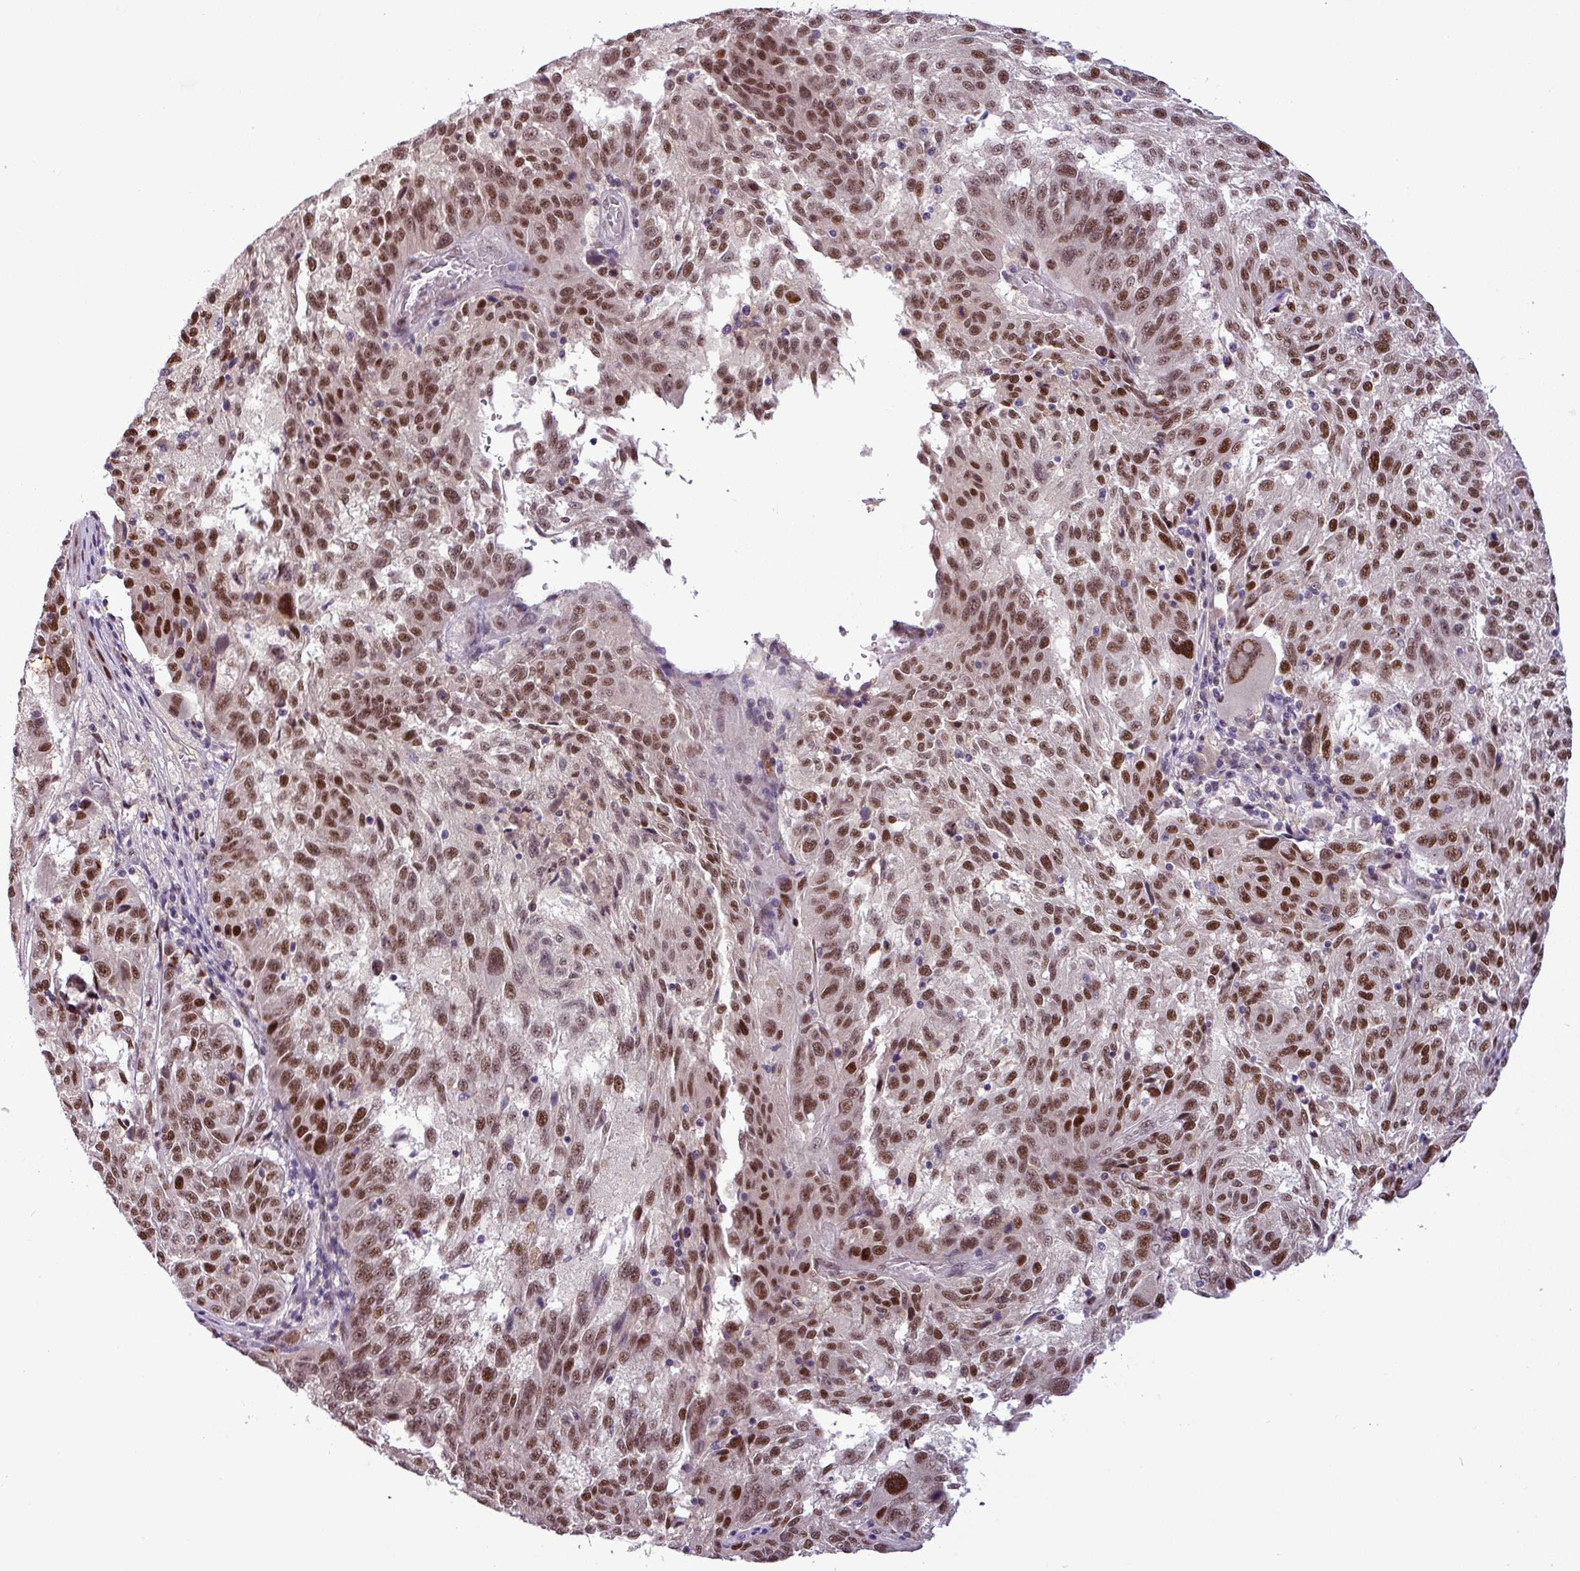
{"staining": {"intensity": "moderate", "quantity": ">75%", "location": "nuclear"}, "tissue": "melanoma", "cell_type": "Tumor cells", "image_type": "cancer", "snomed": [{"axis": "morphology", "description": "Malignant melanoma, NOS"}, {"axis": "topography", "description": "Skin"}], "caption": "Immunohistochemistry (IHC) staining of melanoma, which displays medium levels of moderate nuclear staining in about >75% of tumor cells indicating moderate nuclear protein expression. The staining was performed using DAB (brown) for protein detection and nuclei were counterstained in hematoxylin (blue).", "gene": "IRF2BPL", "patient": {"sex": "male", "age": 53}}